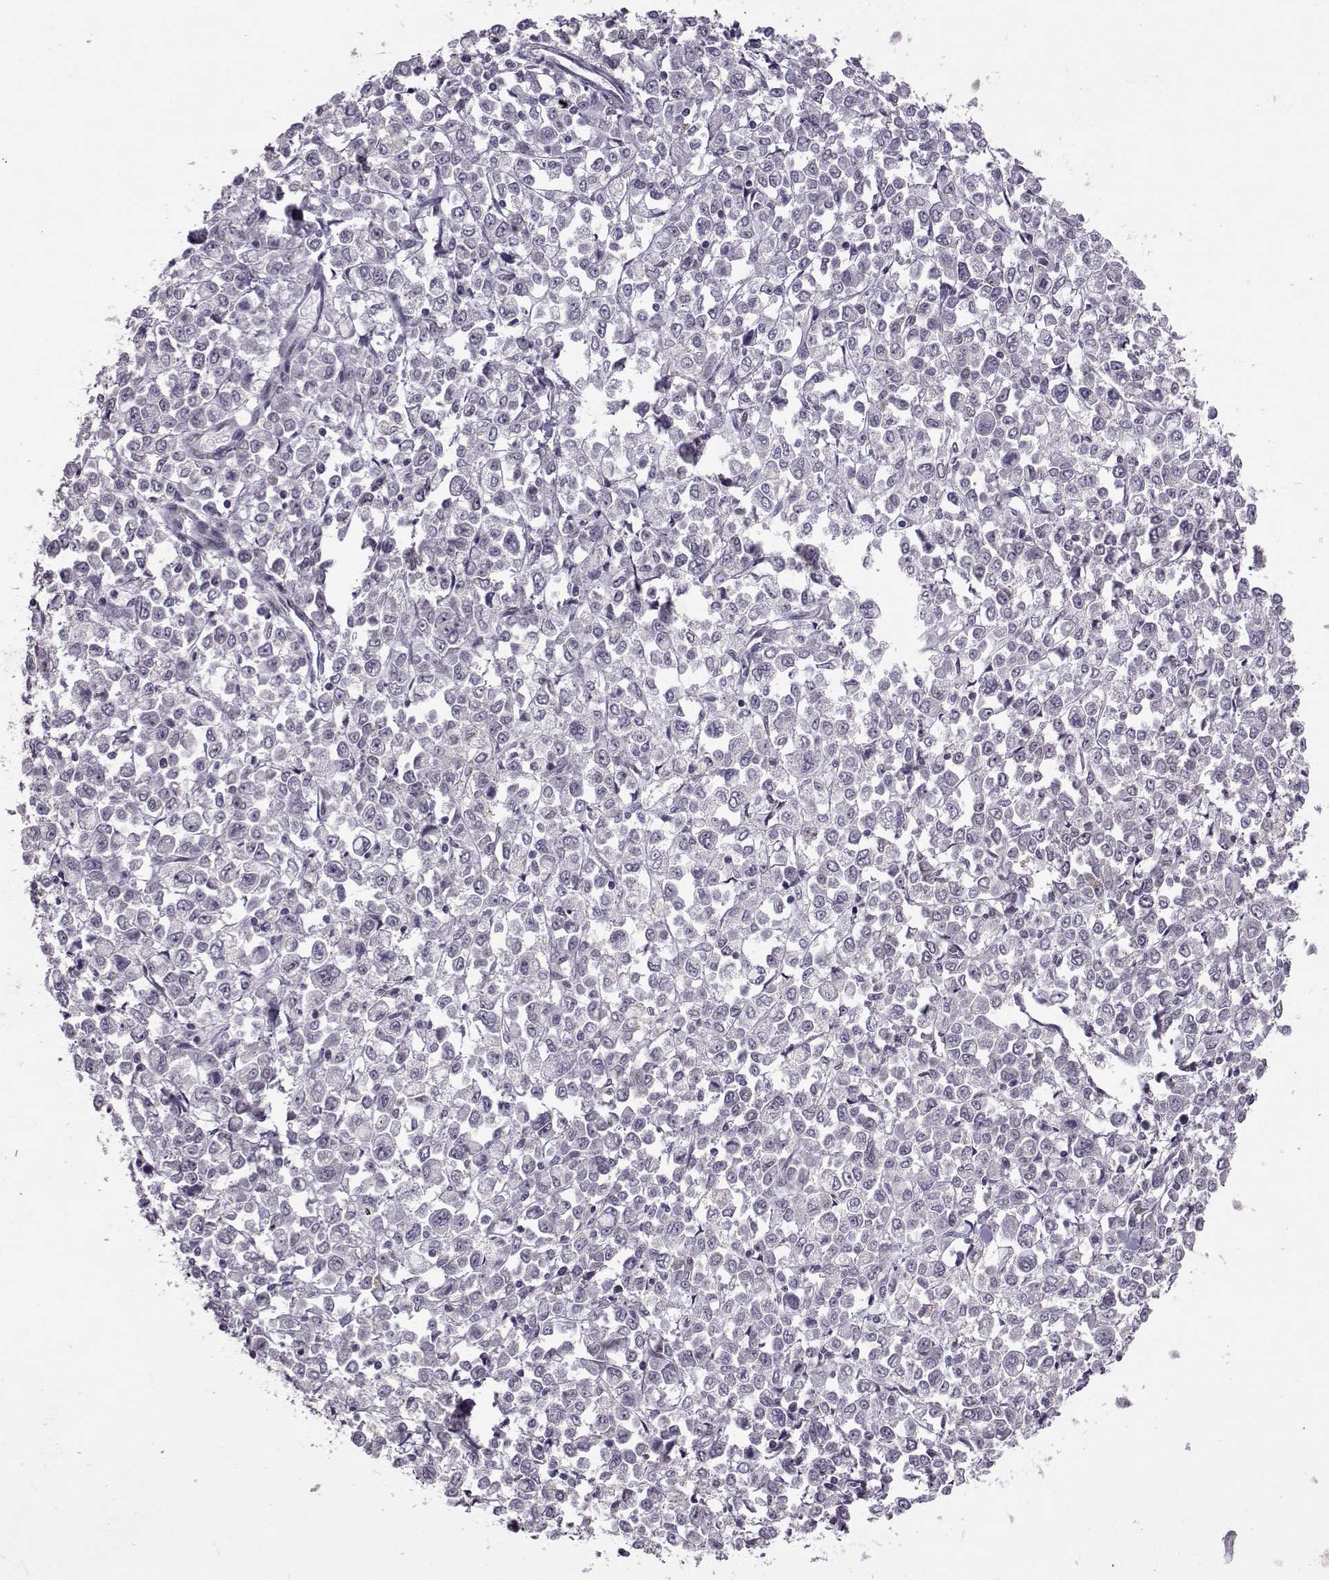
{"staining": {"intensity": "negative", "quantity": "none", "location": "none"}, "tissue": "stomach cancer", "cell_type": "Tumor cells", "image_type": "cancer", "snomed": [{"axis": "morphology", "description": "Adenocarcinoma, NOS"}, {"axis": "topography", "description": "Stomach, upper"}], "caption": "Tumor cells are negative for brown protein staining in adenocarcinoma (stomach). The staining was performed using DAB (3,3'-diaminobenzidine) to visualize the protein expression in brown, while the nuclei were stained in blue with hematoxylin (Magnification: 20x).", "gene": "CDK4", "patient": {"sex": "male", "age": 70}}